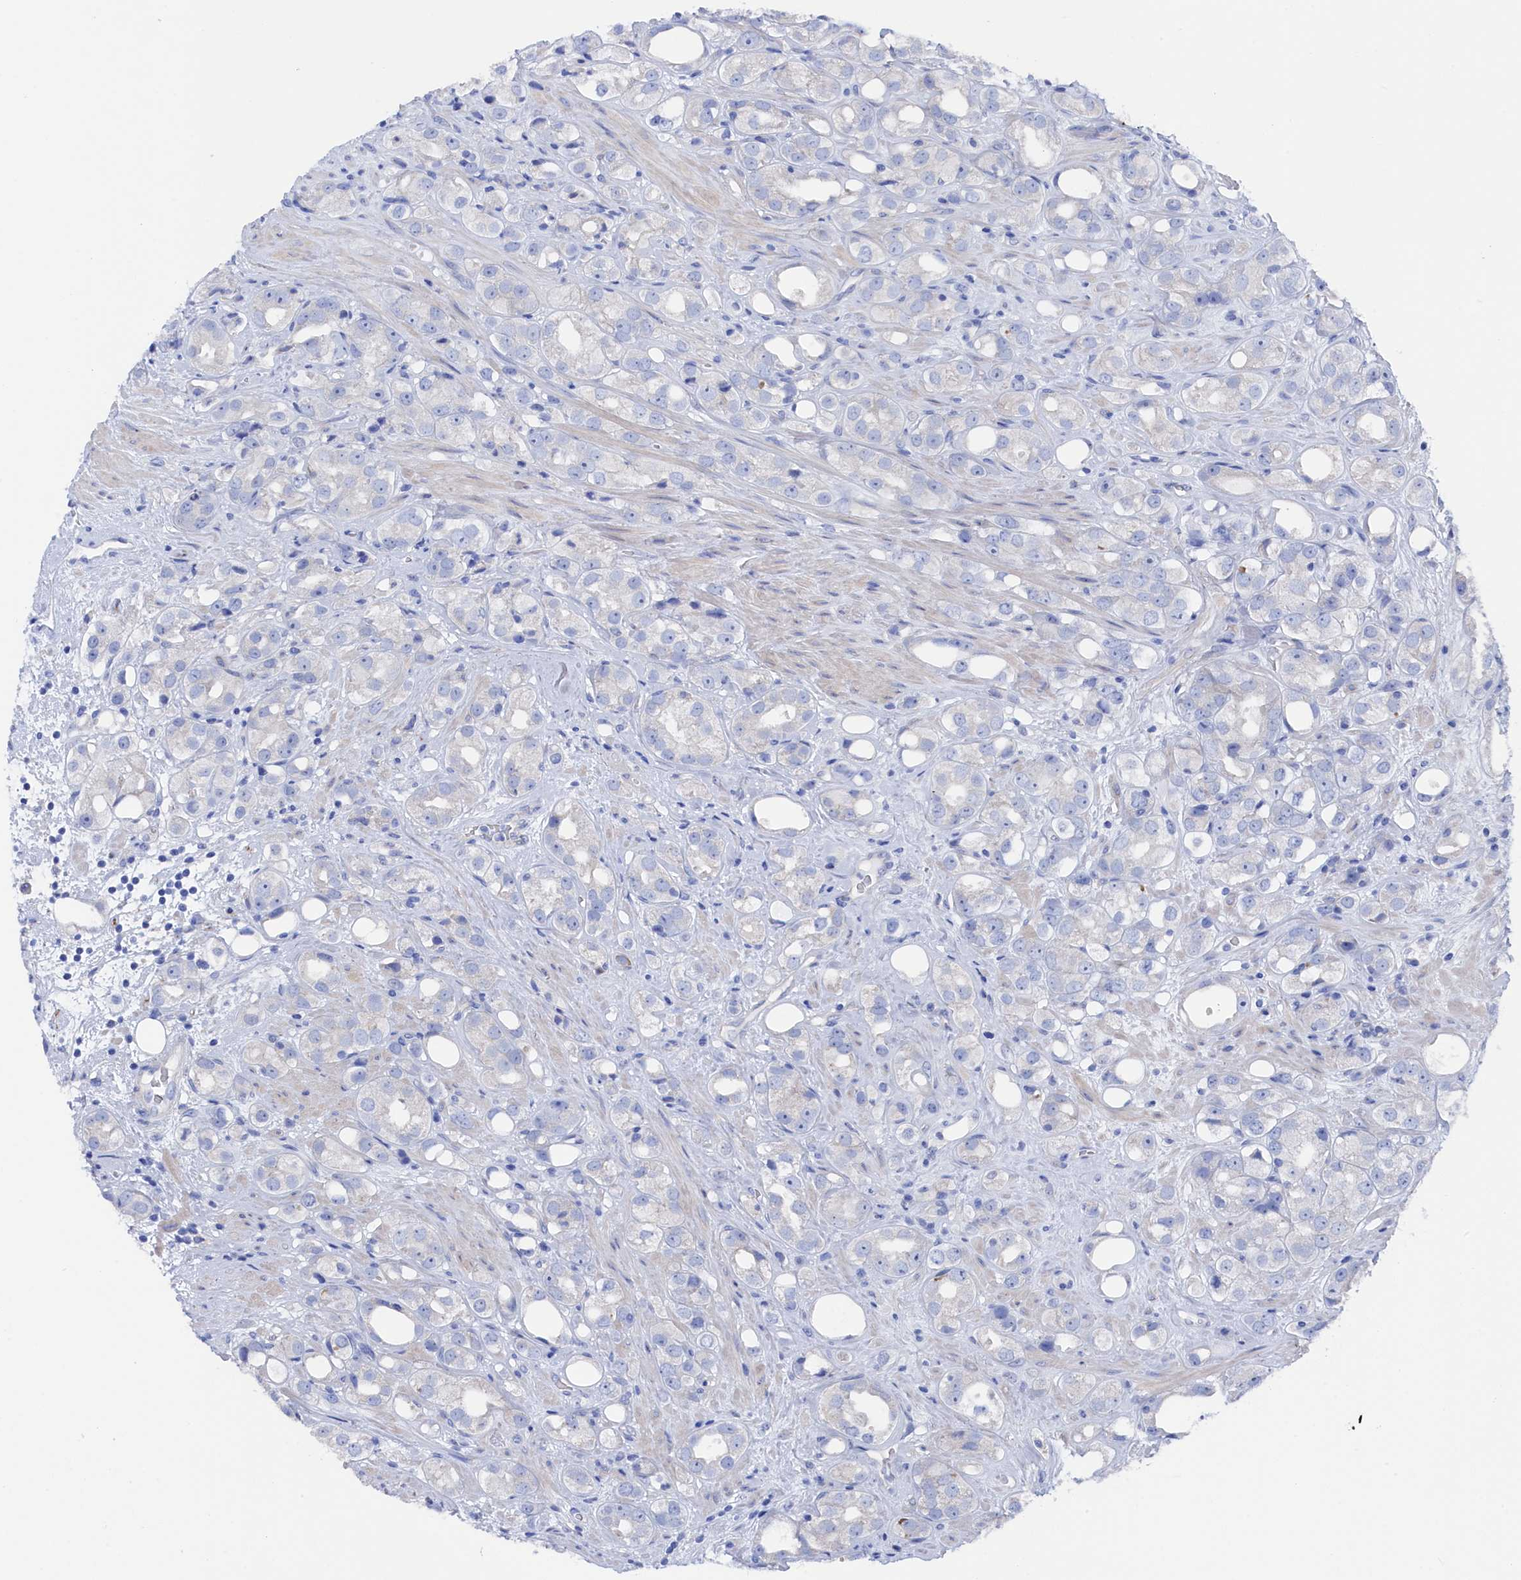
{"staining": {"intensity": "negative", "quantity": "none", "location": "none"}, "tissue": "prostate cancer", "cell_type": "Tumor cells", "image_type": "cancer", "snomed": [{"axis": "morphology", "description": "Adenocarcinoma, NOS"}, {"axis": "topography", "description": "Prostate"}], "caption": "The image reveals no staining of tumor cells in adenocarcinoma (prostate).", "gene": "TMOD2", "patient": {"sex": "male", "age": 79}}